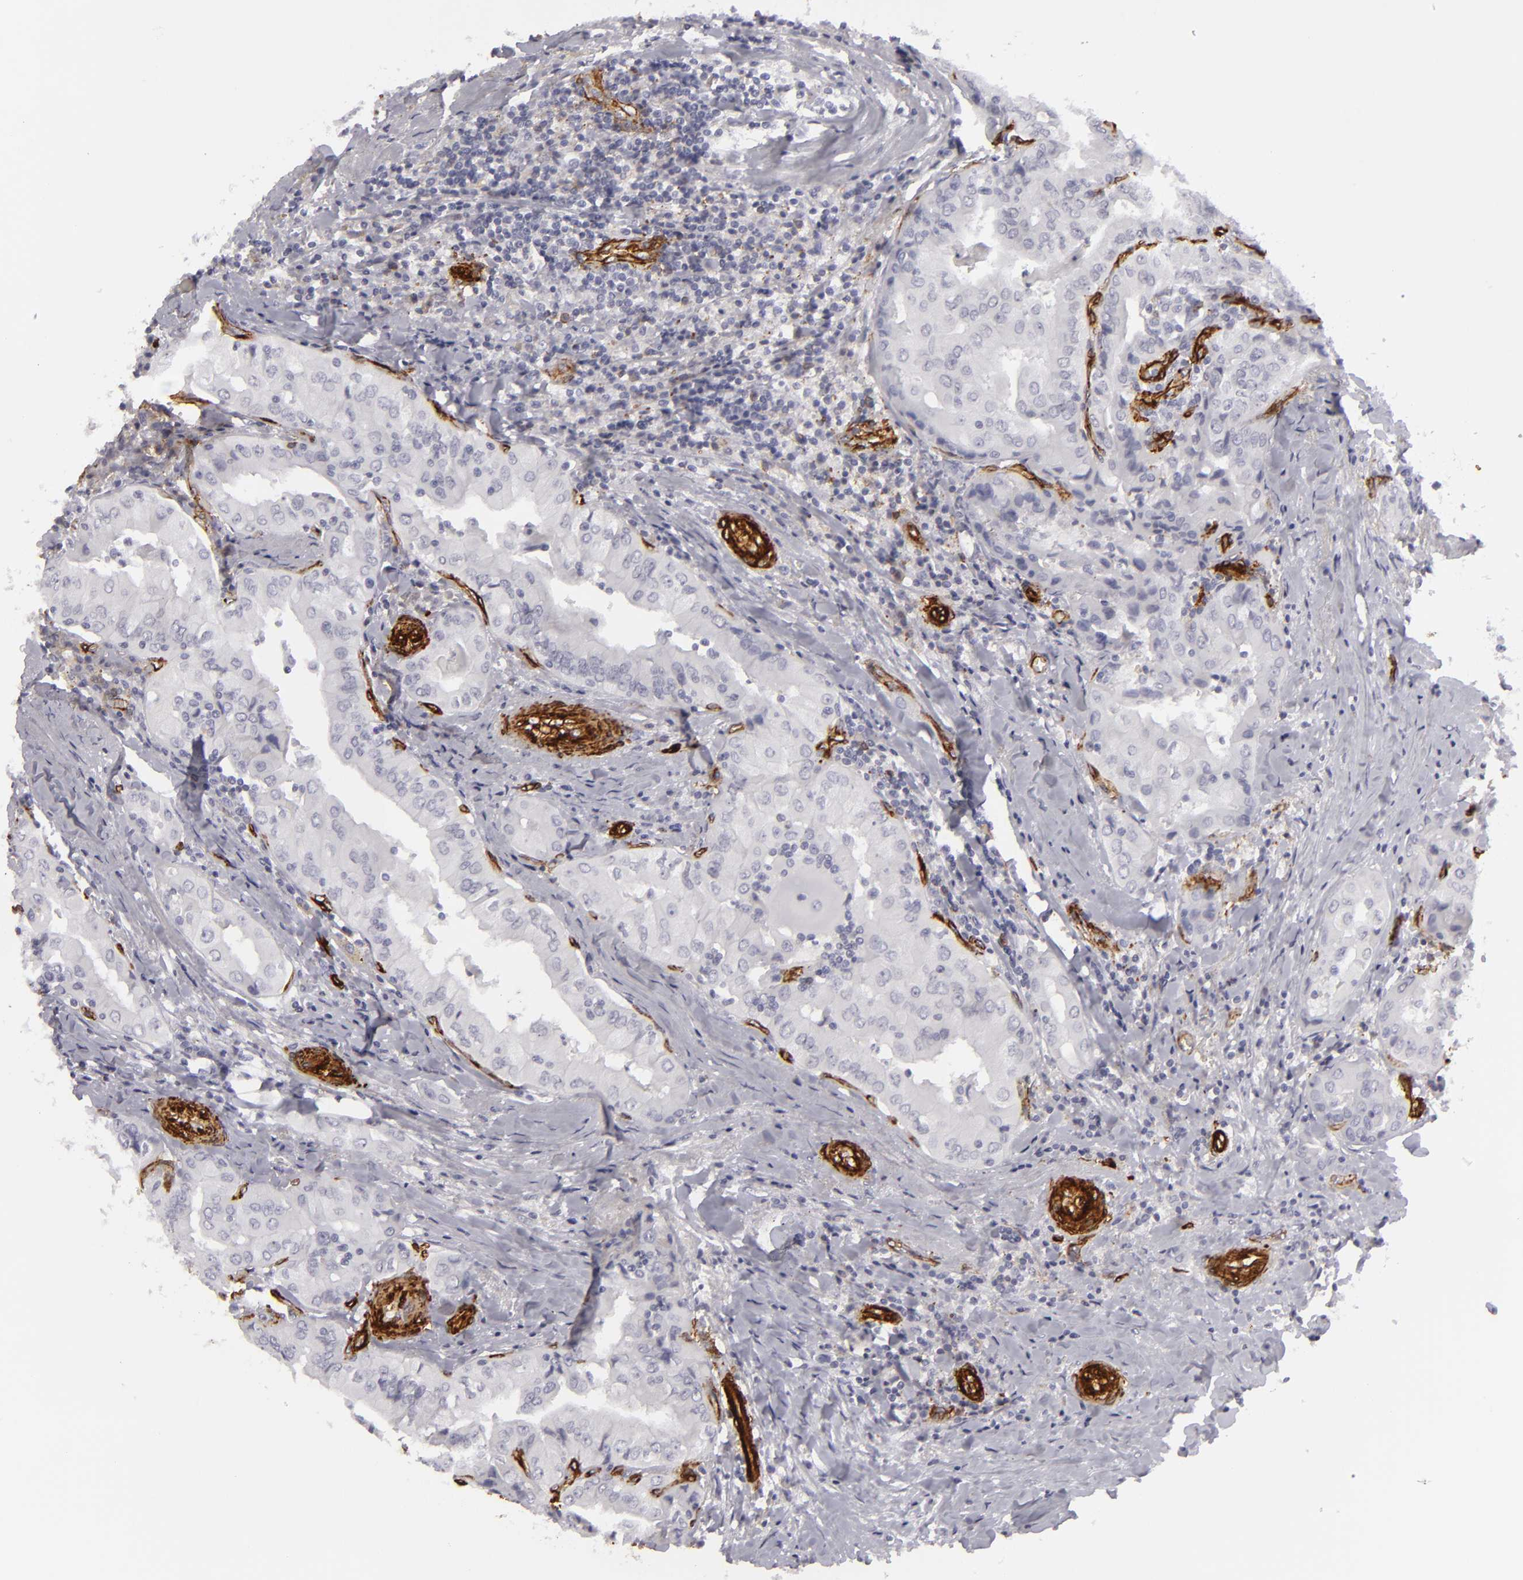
{"staining": {"intensity": "negative", "quantity": "none", "location": "none"}, "tissue": "thyroid cancer", "cell_type": "Tumor cells", "image_type": "cancer", "snomed": [{"axis": "morphology", "description": "Papillary adenocarcinoma, NOS"}, {"axis": "topography", "description": "Thyroid gland"}], "caption": "Thyroid cancer (papillary adenocarcinoma) stained for a protein using immunohistochemistry displays no expression tumor cells.", "gene": "MCAM", "patient": {"sex": "female", "age": 71}}